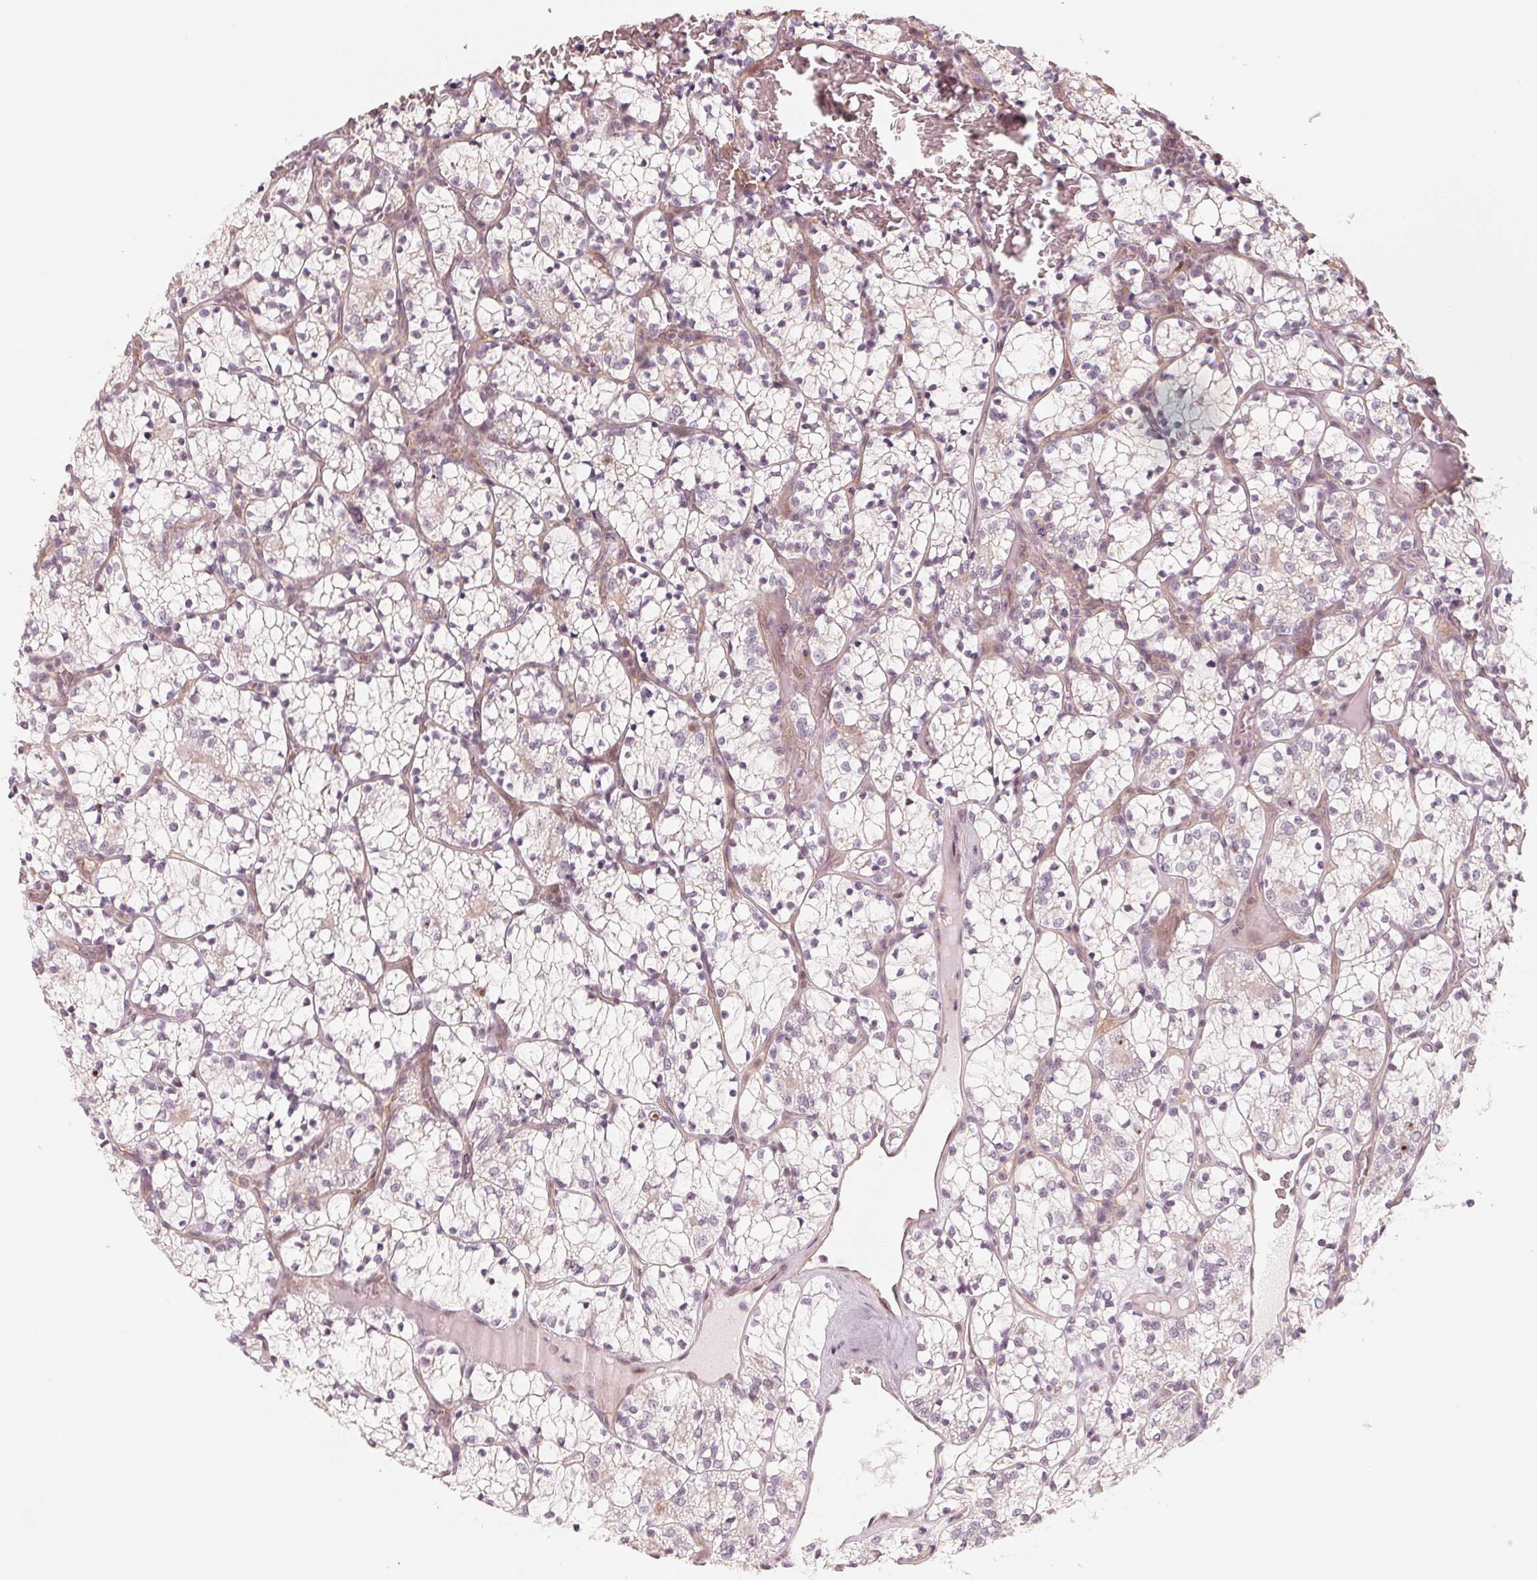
{"staining": {"intensity": "negative", "quantity": "none", "location": "none"}, "tissue": "renal cancer", "cell_type": "Tumor cells", "image_type": "cancer", "snomed": [{"axis": "morphology", "description": "Adenocarcinoma, NOS"}, {"axis": "topography", "description": "Kidney"}], "caption": "An immunohistochemistry (IHC) micrograph of adenocarcinoma (renal) is shown. There is no staining in tumor cells of adenocarcinoma (renal).", "gene": "IL9R", "patient": {"sex": "female", "age": 69}}